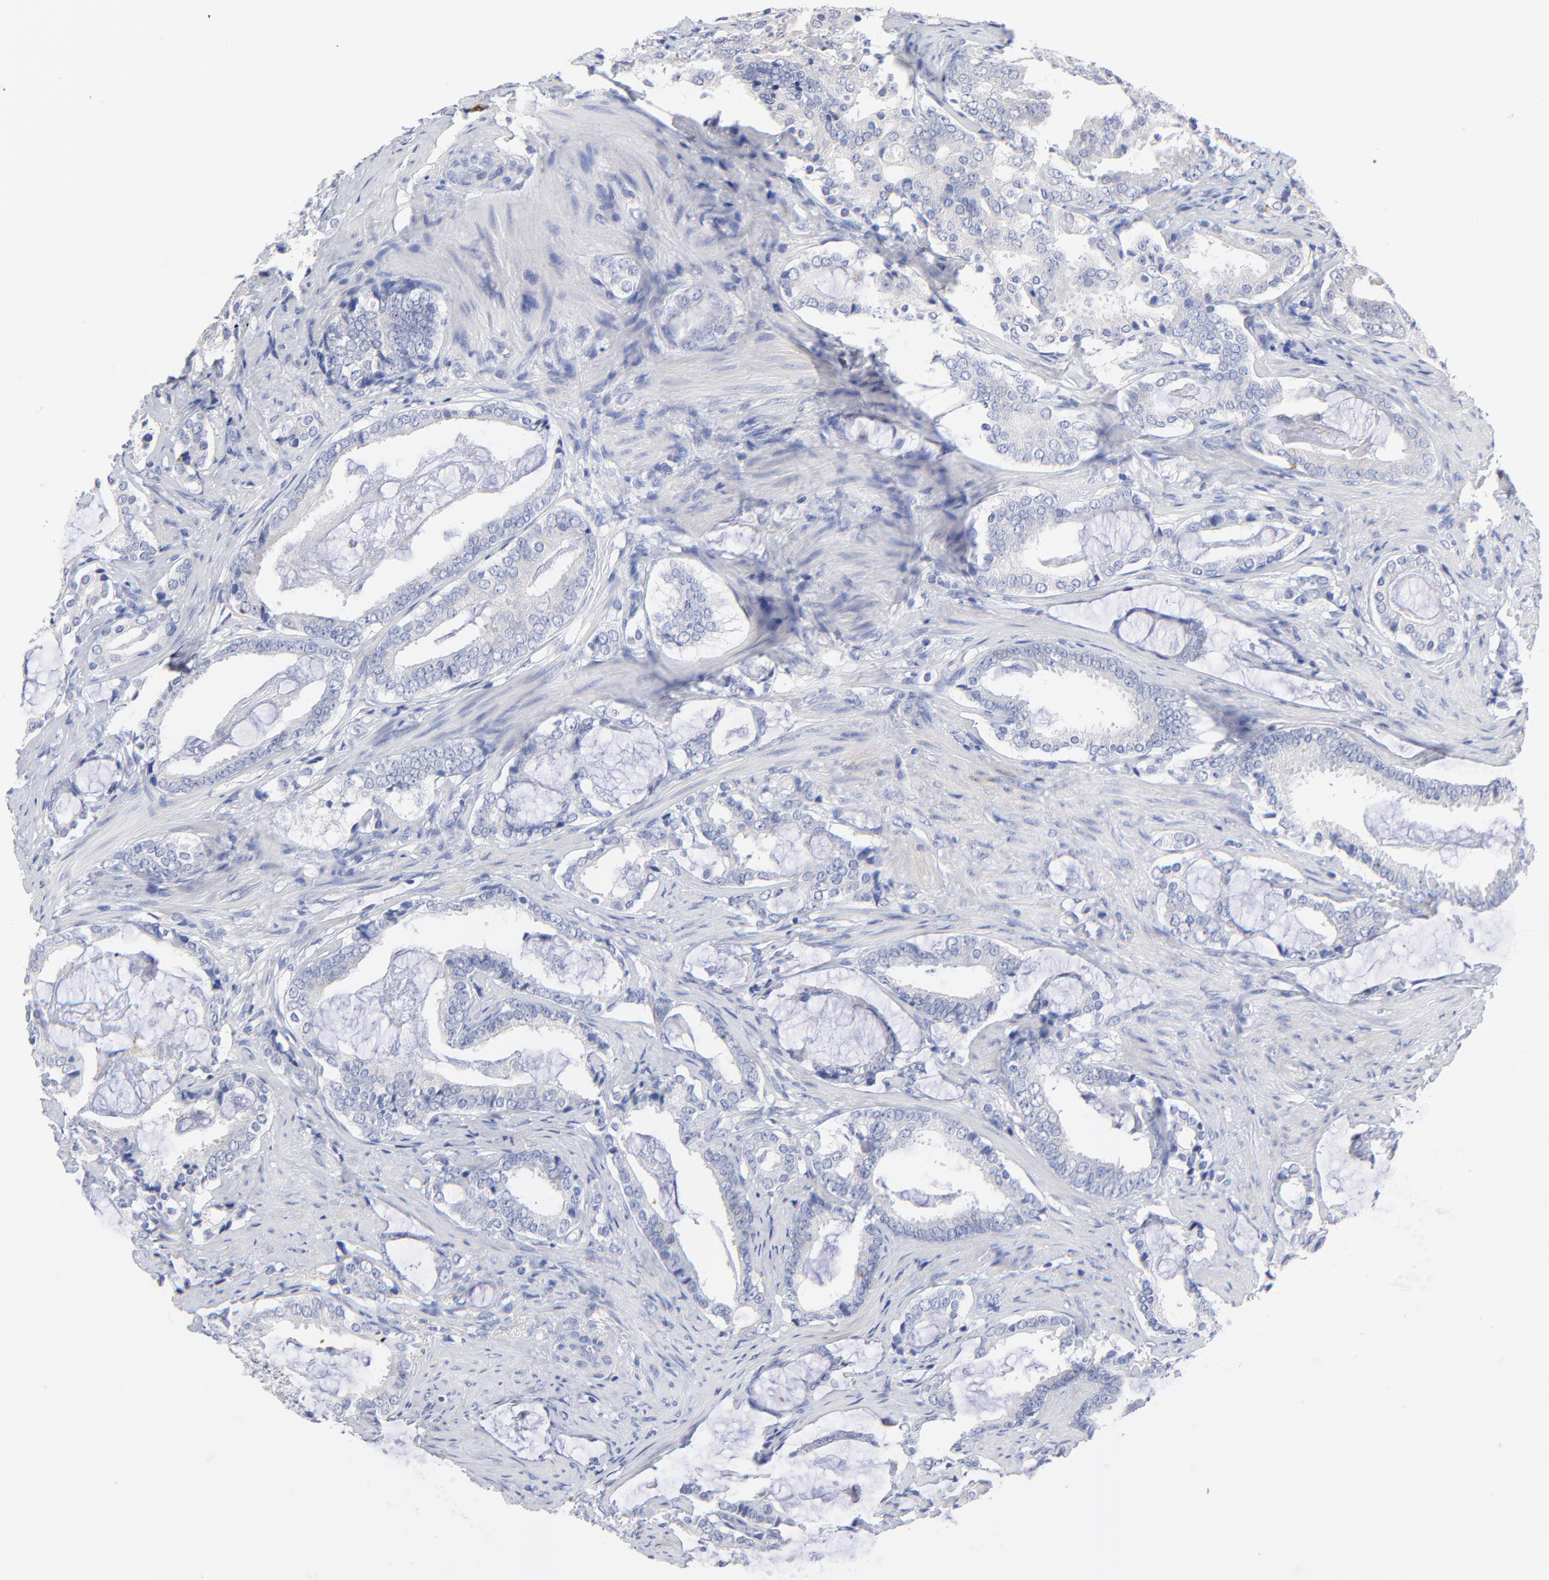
{"staining": {"intensity": "negative", "quantity": "none", "location": "none"}, "tissue": "prostate cancer", "cell_type": "Tumor cells", "image_type": "cancer", "snomed": [{"axis": "morphology", "description": "Adenocarcinoma, Low grade"}, {"axis": "topography", "description": "Prostate"}], "caption": "Tumor cells are negative for brown protein staining in prostate low-grade adenocarcinoma.", "gene": "FBXO10", "patient": {"sex": "male", "age": 59}}